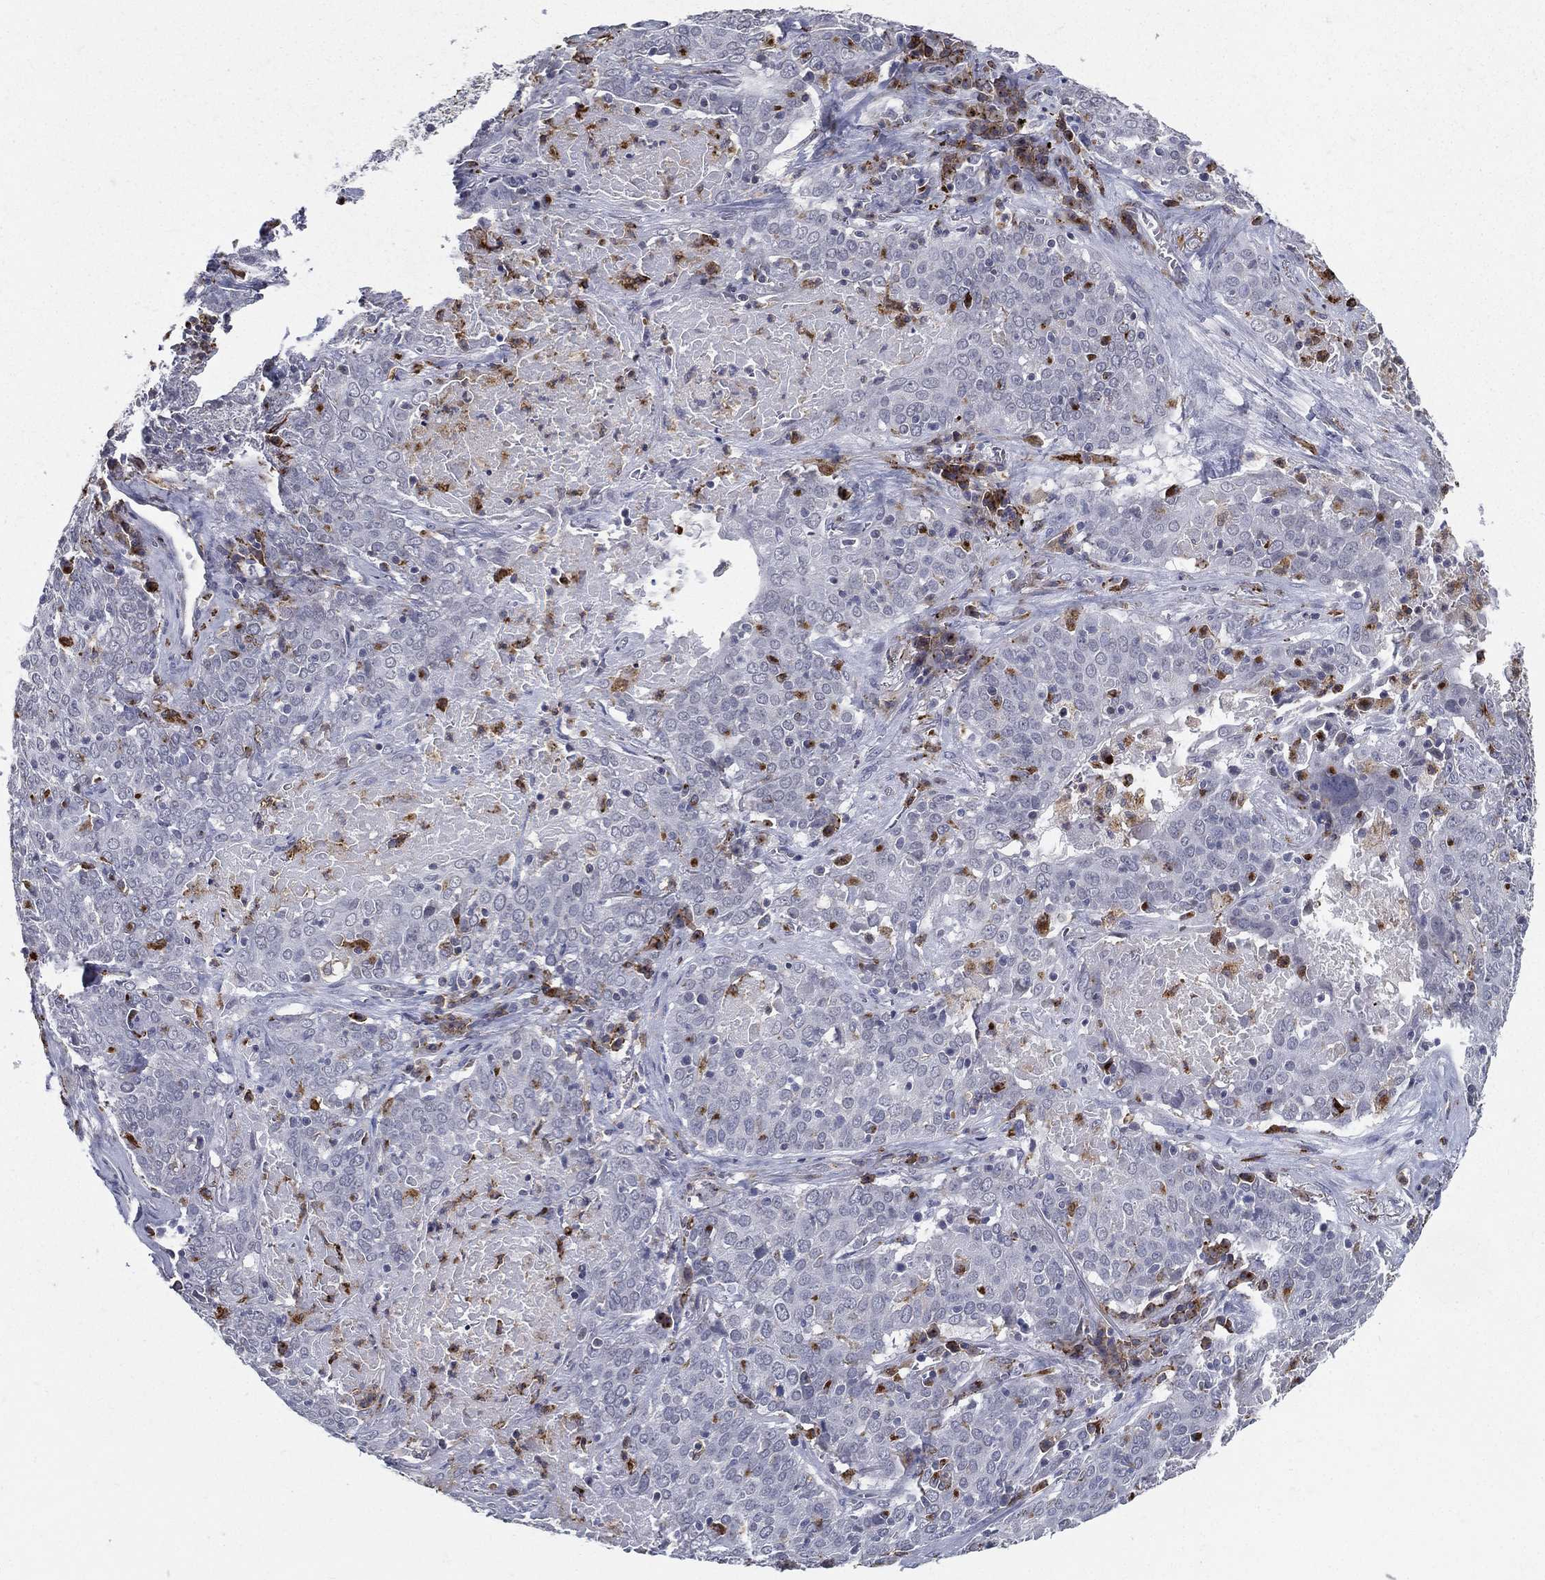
{"staining": {"intensity": "negative", "quantity": "none", "location": "none"}, "tissue": "lung cancer", "cell_type": "Tumor cells", "image_type": "cancer", "snomed": [{"axis": "morphology", "description": "Squamous cell carcinoma, NOS"}, {"axis": "topography", "description": "Lung"}], "caption": "IHC image of neoplastic tissue: lung cancer (squamous cell carcinoma) stained with DAB reveals no significant protein staining in tumor cells. Brightfield microscopy of immunohistochemistry stained with DAB (3,3'-diaminobenzidine) (brown) and hematoxylin (blue), captured at high magnification.", "gene": "EVI2B", "patient": {"sex": "male", "age": 82}}